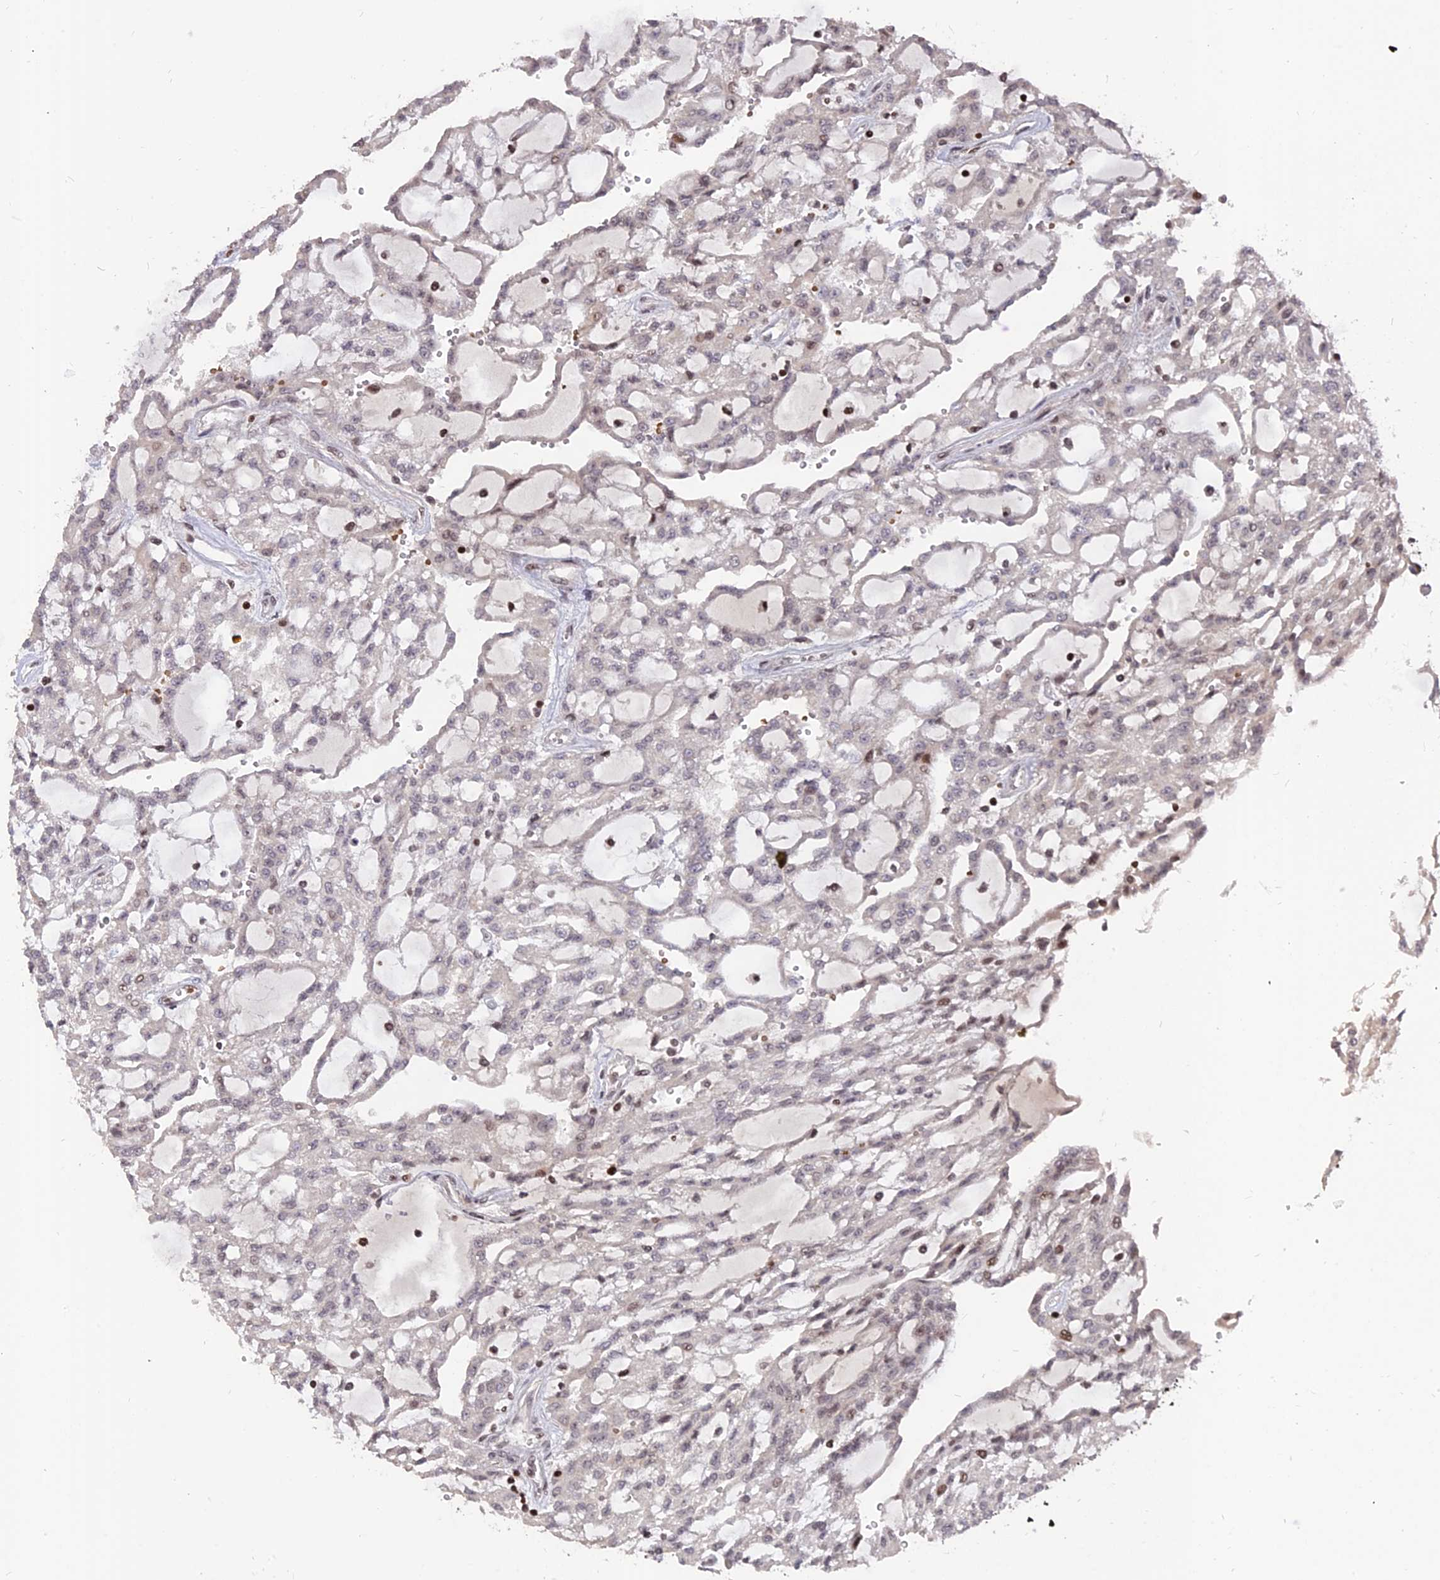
{"staining": {"intensity": "negative", "quantity": "none", "location": "none"}, "tissue": "renal cancer", "cell_type": "Tumor cells", "image_type": "cancer", "snomed": [{"axis": "morphology", "description": "Adenocarcinoma, NOS"}, {"axis": "topography", "description": "Kidney"}], "caption": "Immunohistochemistry (IHC) histopathology image of neoplastic tissue: human adenocarcinoma (renal) stained with DAB shows no significant protein staining in tumor cells.", "gene": "NR1H3", "patient": {"sex": "male", "age": 63}}